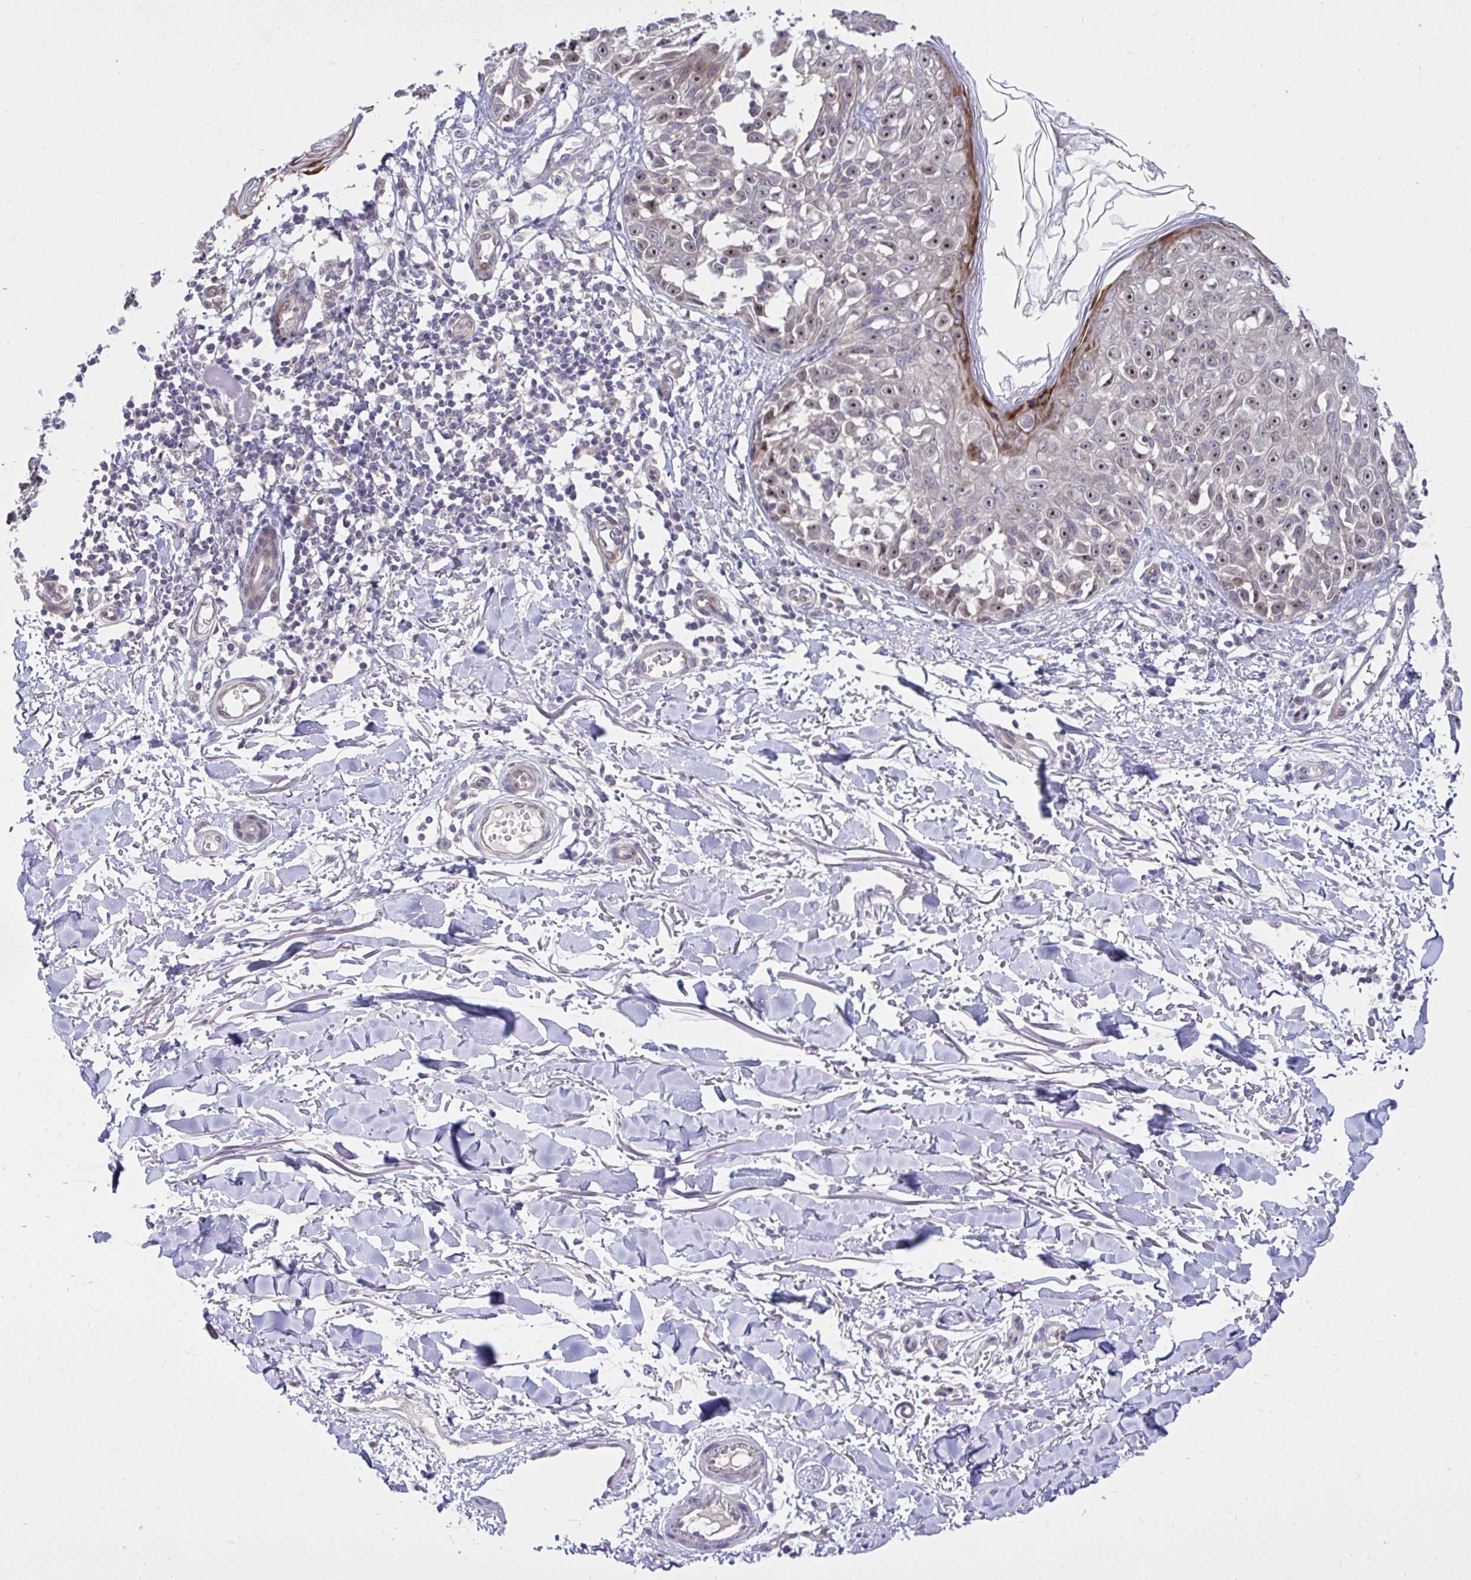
{"staining": {"intensity": "moderate", "quantity": "25%-75%", "location": "nuclear"}, "tissue": "melanoma", "cell_type": "Tumor cells", "image_type": "cancer", "snomed": [{"axis": "morphology", "description": "Malignant melanoma, NOS"}, {"axis": "topography", "description": "Skin"}], "caption": "The image reveals staining of melanoma, revealing moderate nuclear protein expression (brown color) within tumor cells.", "gene": "HMBOX1", "patient": {"sex": "male", "age": 73}}